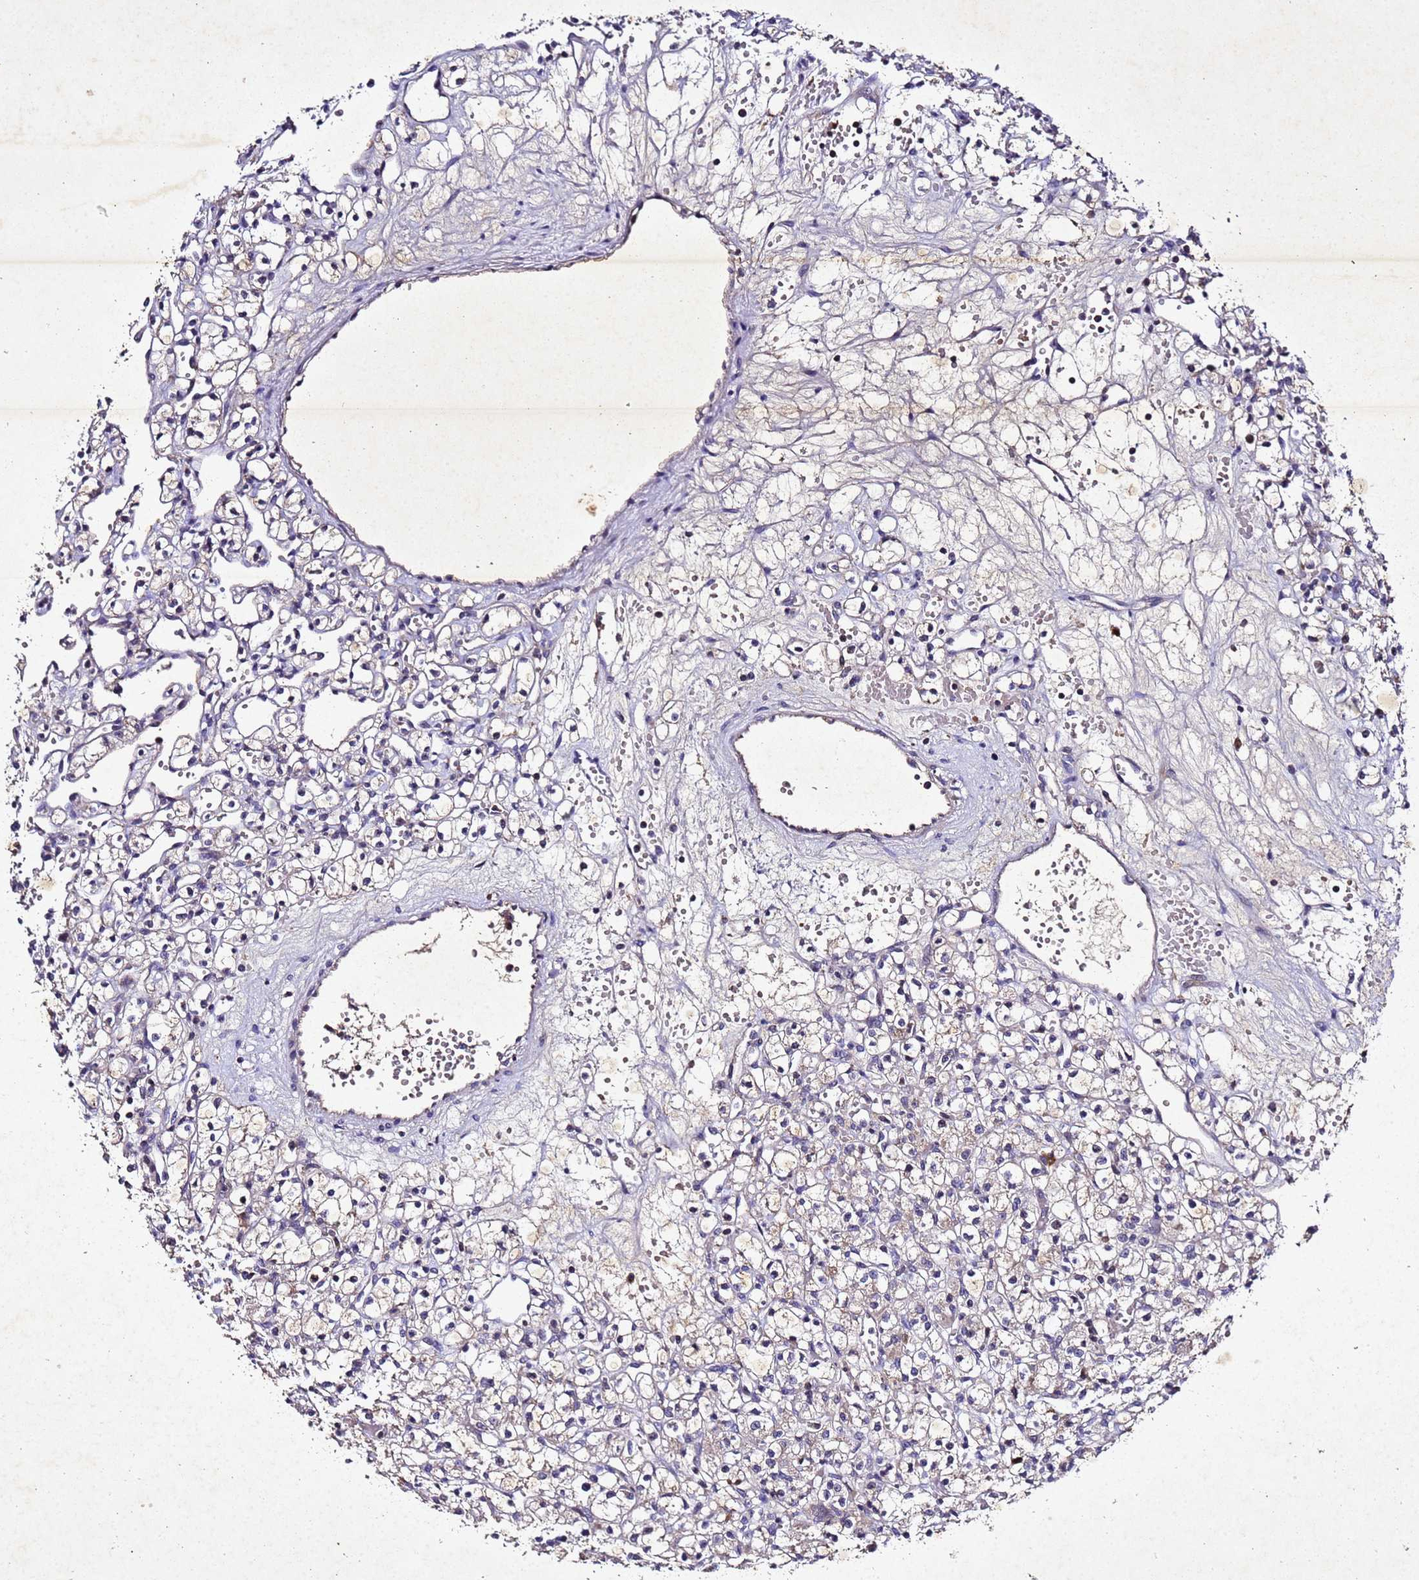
{"staining": {"intensity": "weak", "quantity": "<25%", "location": "cytoplasmic/membranous"}, "tissue": "renal cancer", "cell_type": "Tumor cells", "image_type": "cancer", "snomed": [{"axis": "morphology", "description": "Adenocarcinoma, NOS"}, {"axis": "topography", "description": "Kidney"}], "caption": "Immunohistochemistry (IHC) photomicrograph of adenocarcinoma (renal) stained for a protein (brown), which displays no positivity in tumor cells.", "gene": "SV2B", "patient": {"sex": "female", "age": 59}}